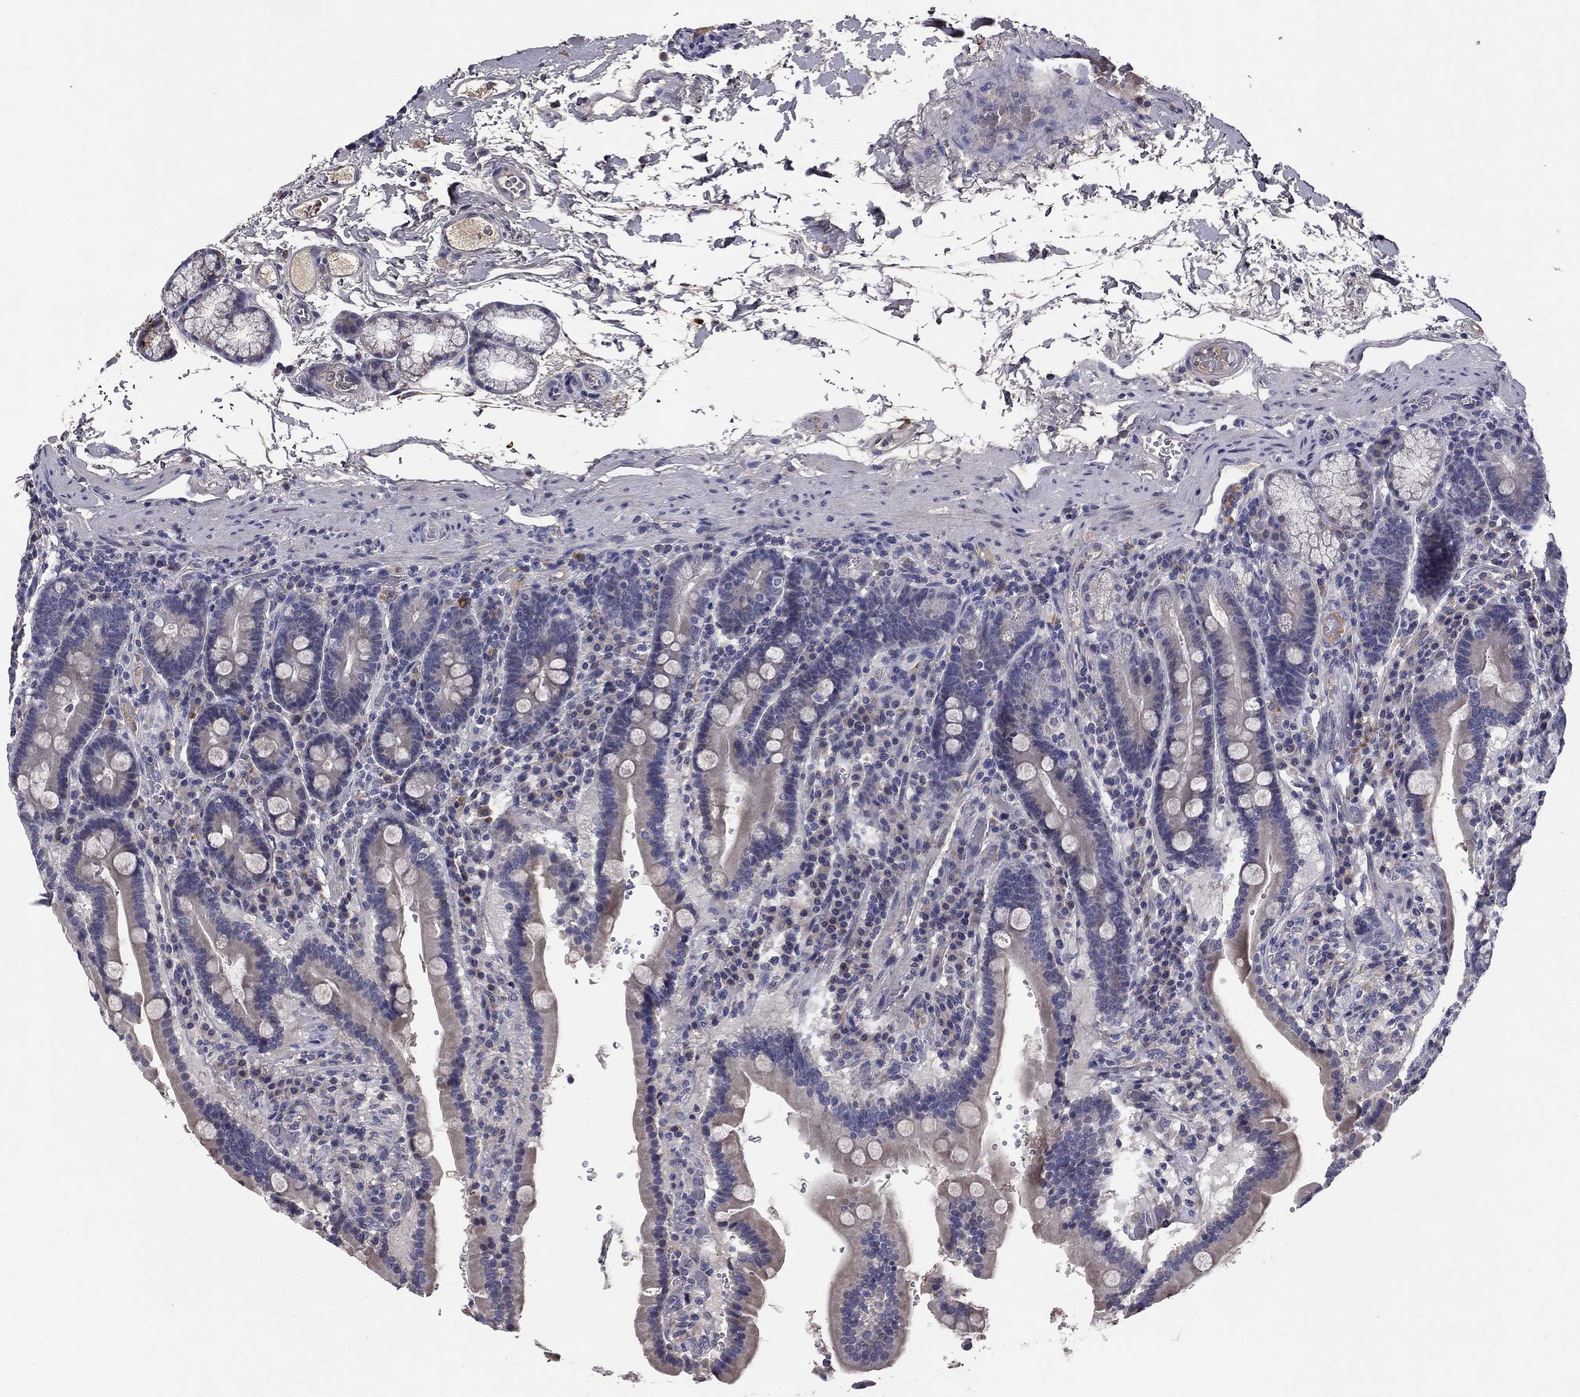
{"staining": {"intensity": "negative", "quantity": "none", "location": "none"}, "tissue": "duodenum", "cell_type": "Glandular cells", "image_type": "normal", "snomed": [{"axis": "morphology", "description": "Normal tissue, NOS"}, {"axis": "topography", "description": "Duodenum"}], "caption": "Human duodenum stained for a protein using immunohistochemistry demonstrates no expression in glandular cells.", "gene": "COL2A1", "patient": {"sex": "female", "age": 62}}